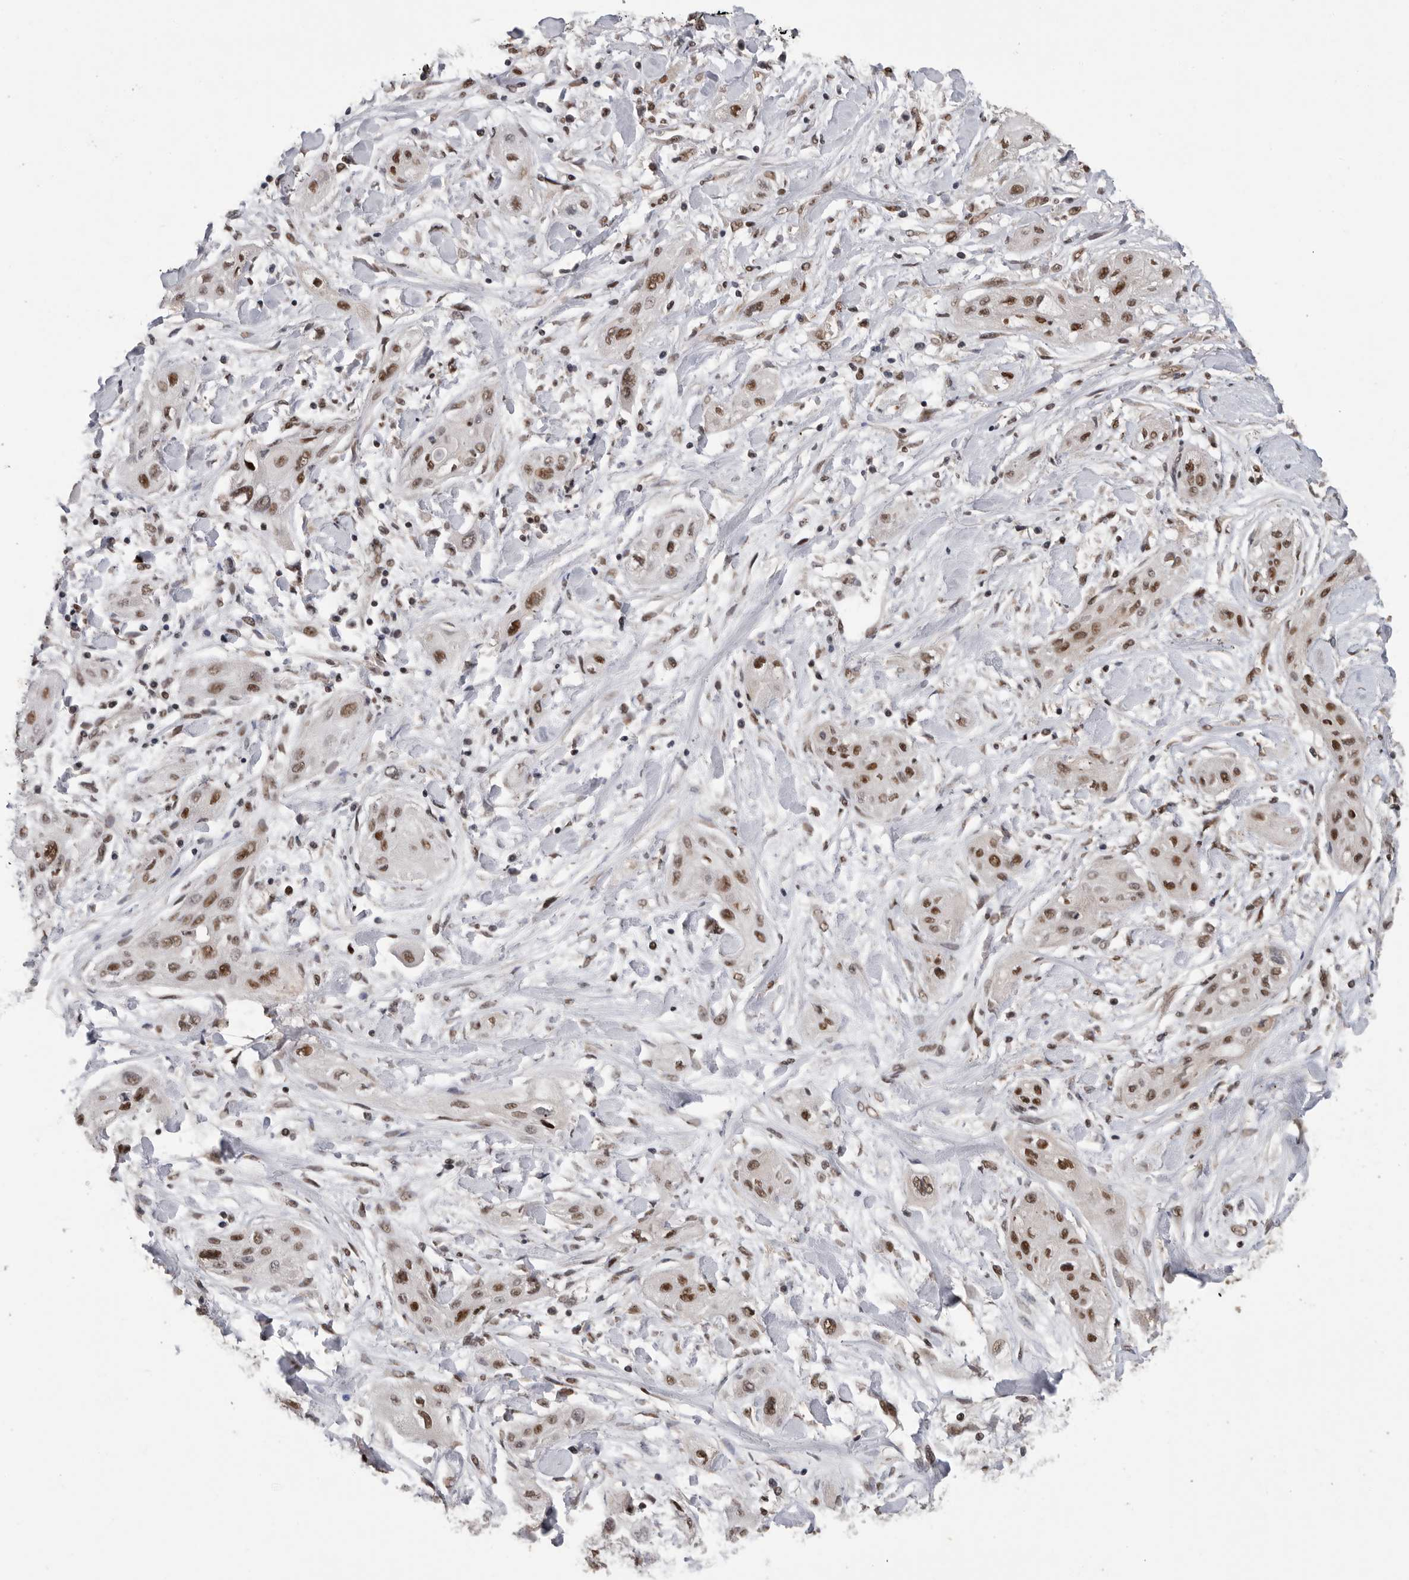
{"staining": {"intensity": "strong", "quantity": ">75%", "location": "nuclear"}, "tissue": "lung cancer", "cell_type": "Tumor cells", "image_type": "cancer", "snomed": [{"axis": "morphology", "description": "Squamous cell carcinoma, NOS"}, {"axis": "topography", "description": "Lung"}], "caption": "Protein staining displays strong nuclear positivity in about >75% of tumor cells in lung cancer (squamous cell carcinoma).", "gene": "PPP1R10", "patient": {"sex": "female", "age": 47}}